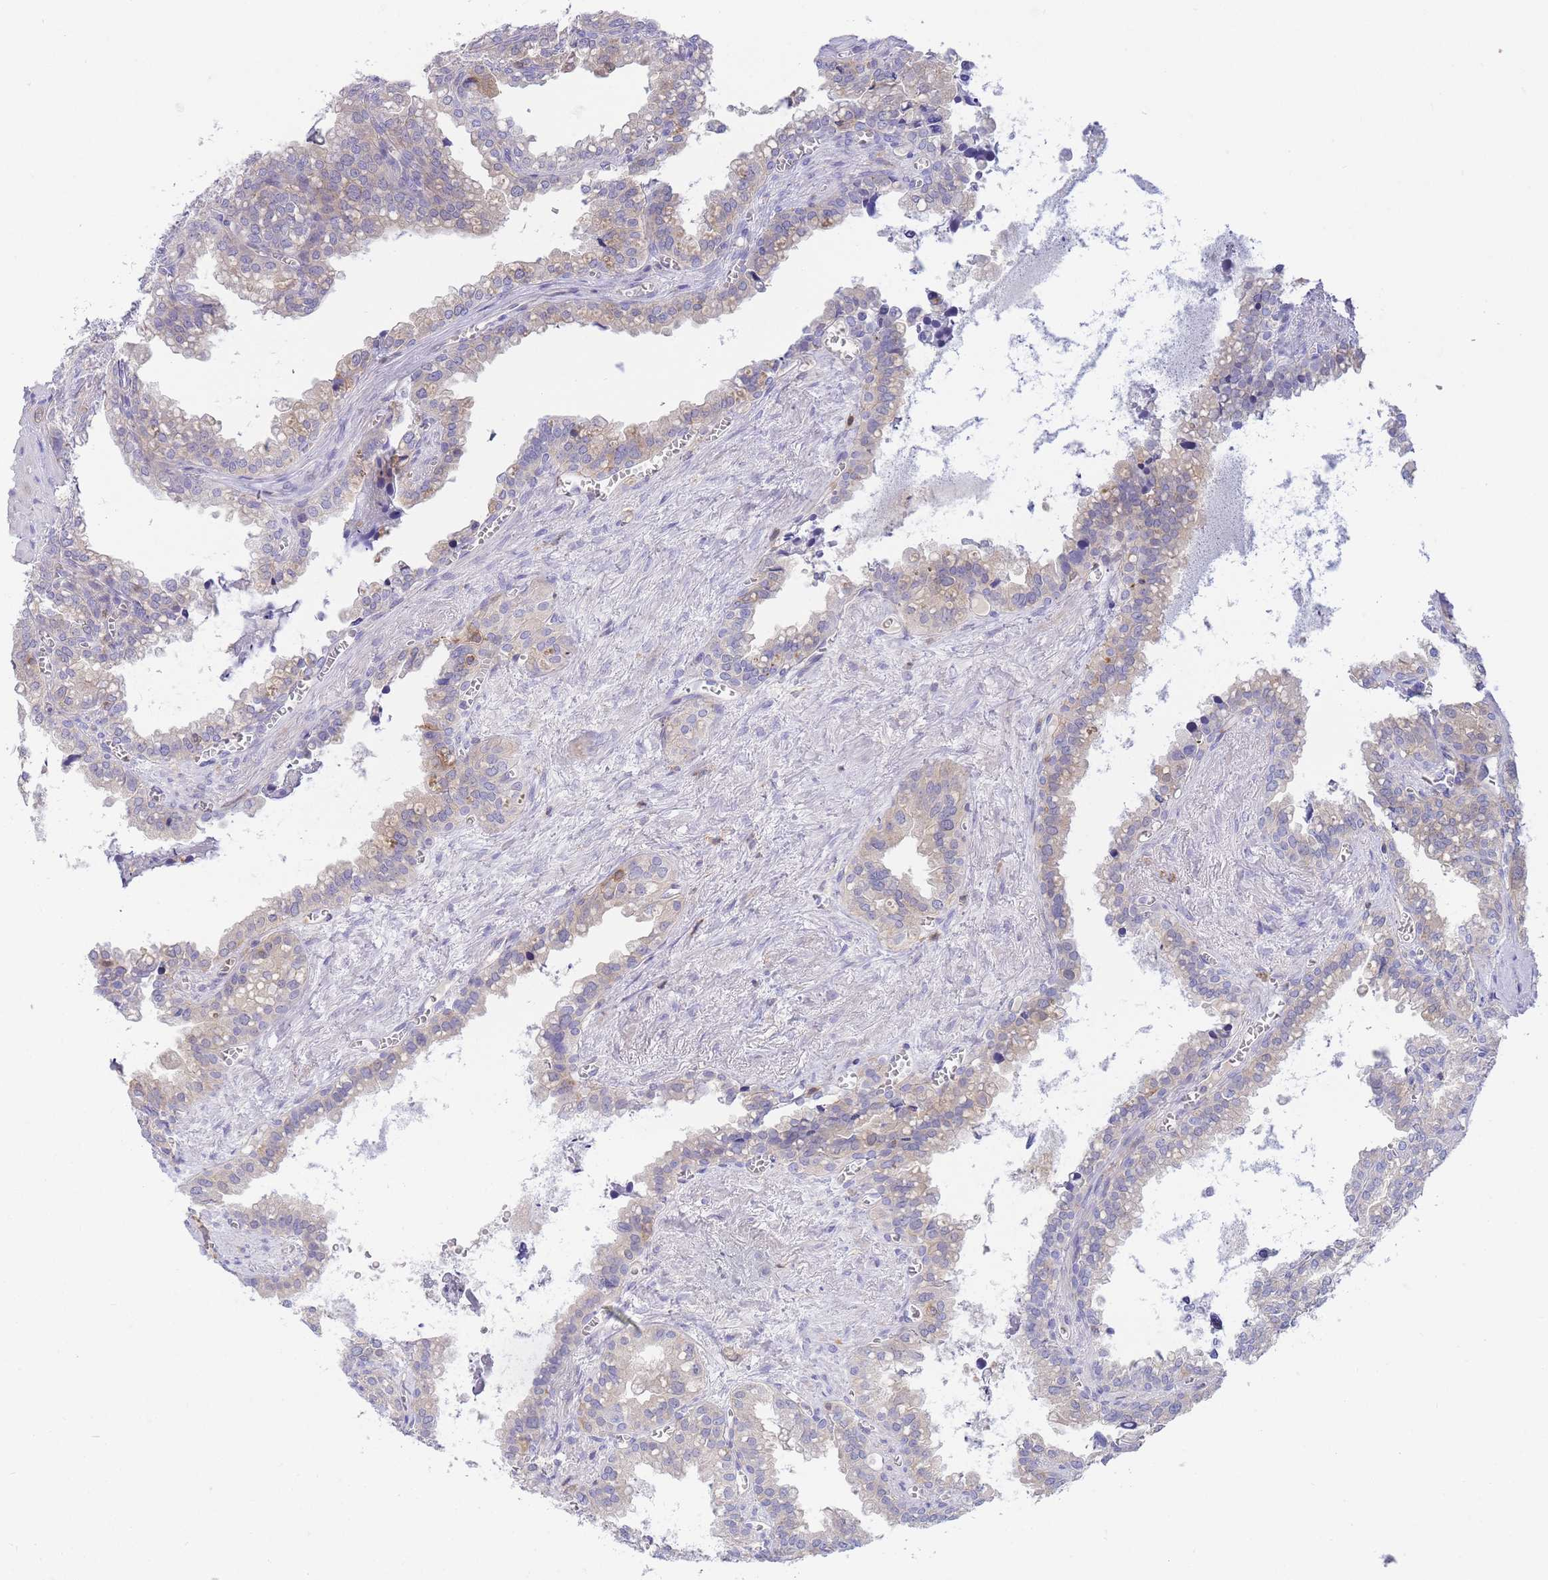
{"staining": {"intensity": "weak", "quantity": "<25%", "location": "cytoplasmic/membranous"}, "tissue": "seminal vesicle", "cell_type": "Glandular cells", "image_type": "normal", "snomed": [{"axis": "morphology", "description": "Normal tissue, NOS"}, {"axis": "topography", "description": "Prostate"}, {"axis": "topography", "description": "Seminal veicle"}], "caption": "The histopathology image demonstrates no significant positivity in glandular cells of seminal vesicle.", "gene": "FBN3", "patient": {"sex": "male", "age": 51}}